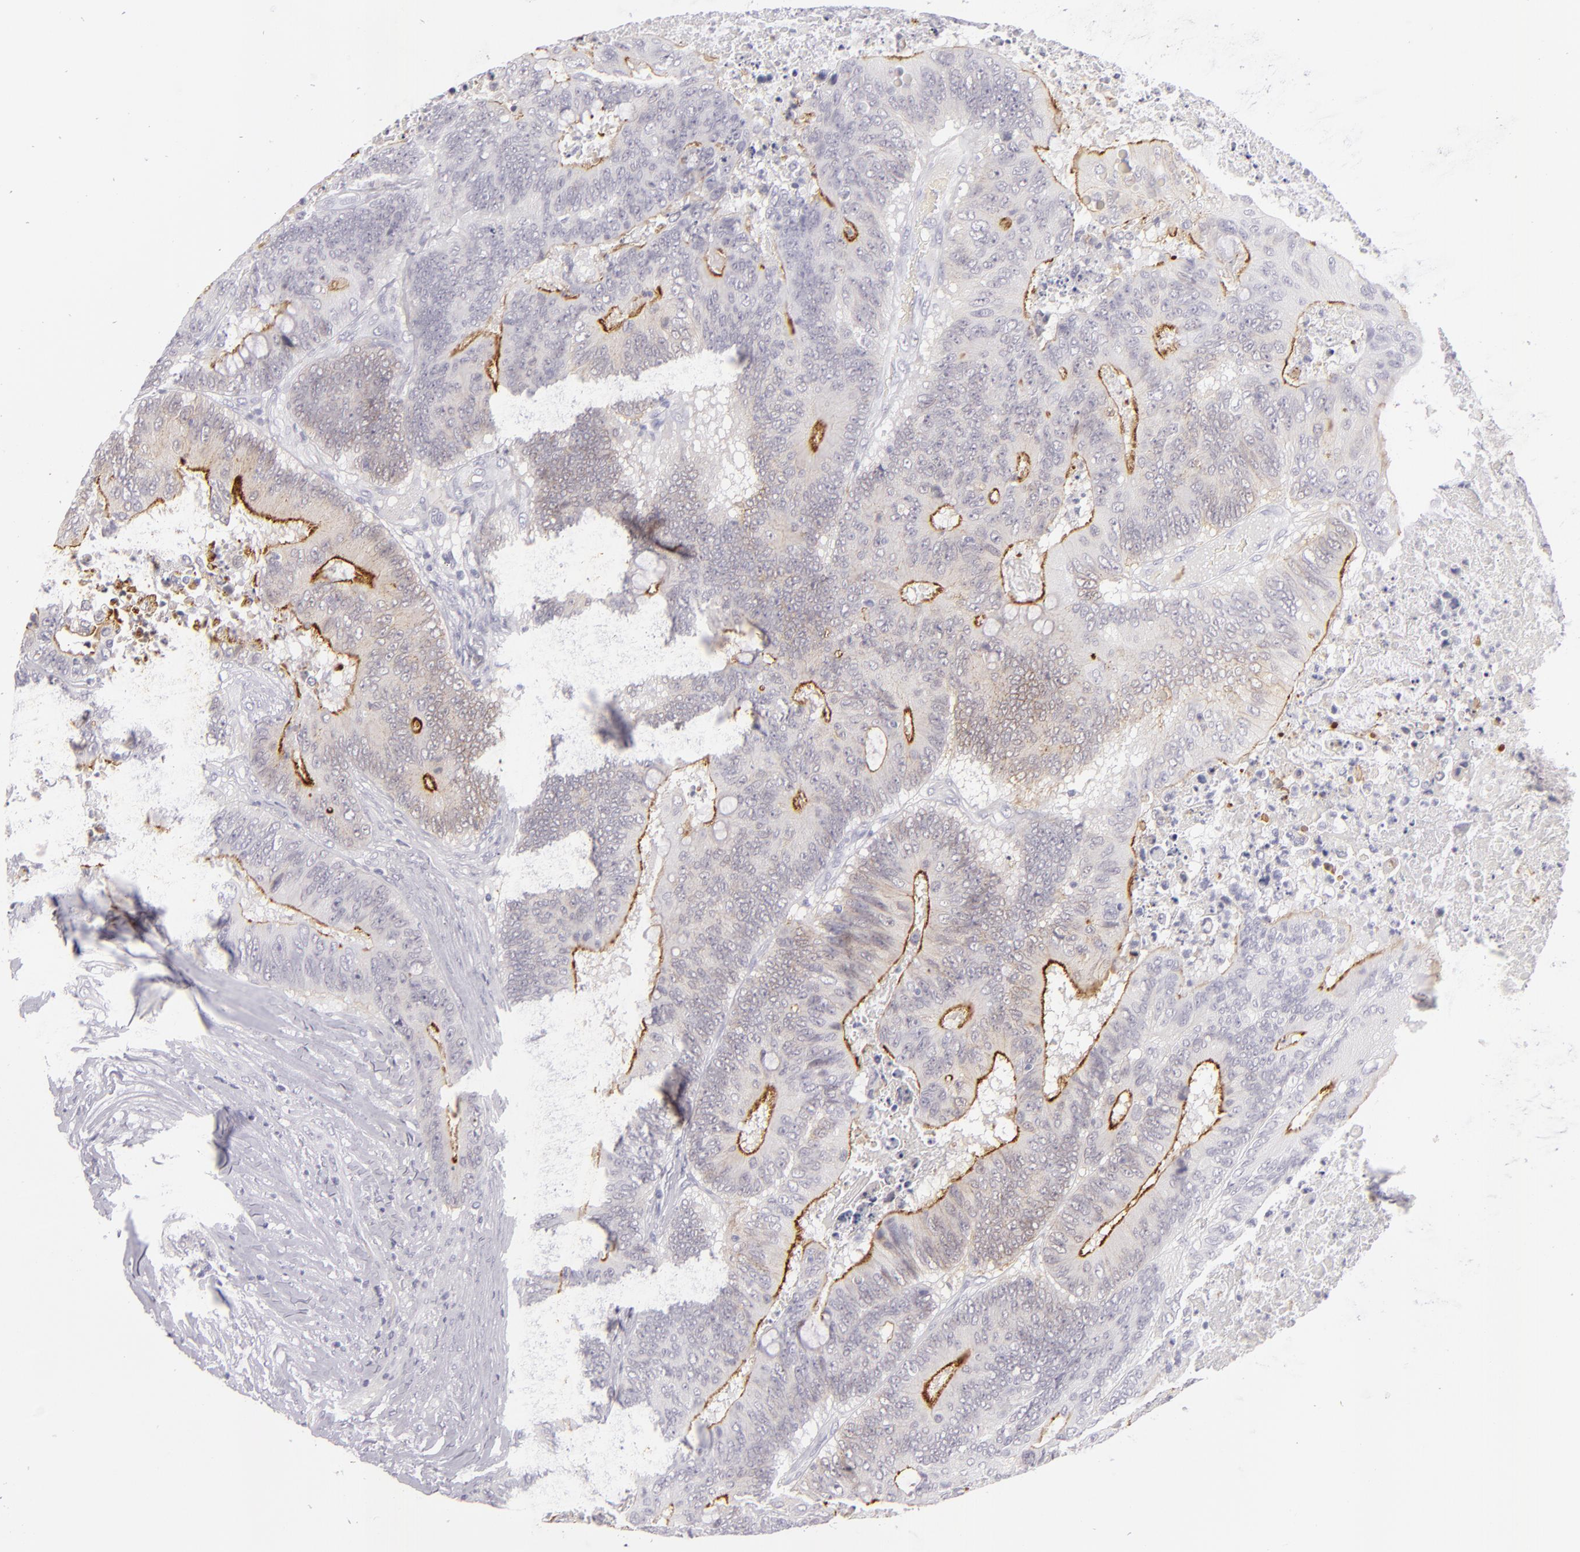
{"staining": {"intensity": "moderate", "quantity": "25%-75%", "location": "cytoplasmic/membranous"}, "tissue": "colorectal cancer", "cell_type": "Tumor cells", "image_type": "cancer", "snomed": [{"axis": "morphology", "description": "Adenocarcinoma, NOS"}, {"axis": "topography", "description": "Colon"}], "caption": "Immunohistochemistry histopathology image of neoplastic tissue: human colorectal cancer stained using immunohistochemistry (IHC) reveals medium levels of moderate protein expression localized specifically in the cytoplasmic/membranous of tumor cells, appearing as a cytoplasmic/membranous brown color.", "gene": "VIL1", "patient": {"sex": "male", "age": 65}}